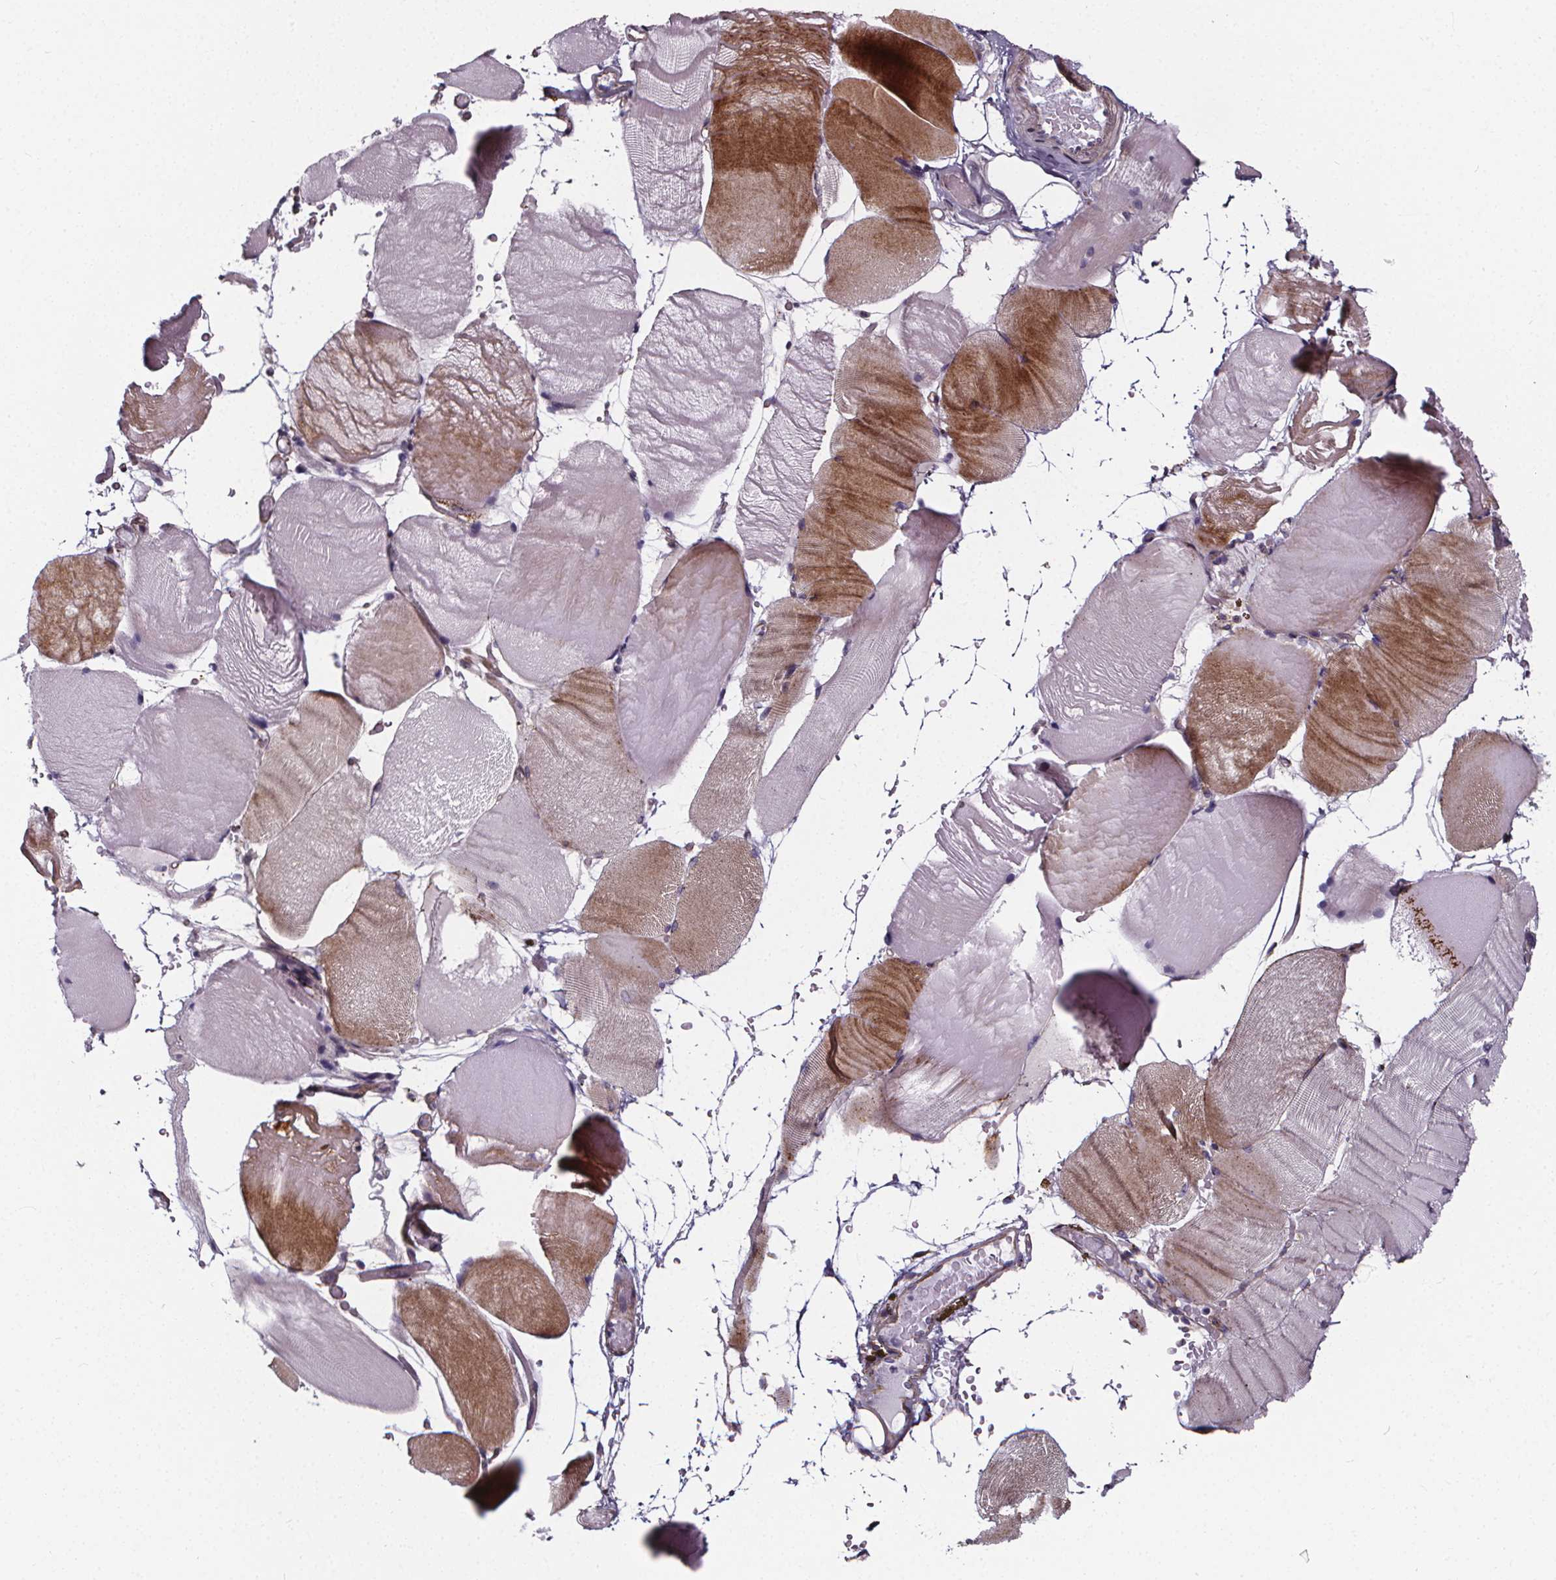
{"staining": {"intensity": "moderate", "quantity": "<25%", "location": "cytoplasmic/membranous"}, "tissue": "skeletal muscle", "cell_type": "Myocytes", "image_type": "normal", "snomed": [{"axis": "morphology", "description": "Normal tissue, NOS"}, {"axis": "topography", "description": "Skeletal muscle"}], "caption": "Protein expression analysis of unremarkable human skeletal muscle reveals moderate cytoplasmic/membranous expression in approximately <25% of myocytes.", "gene": "AEBP1", "patient": {"sex": "female", "age": 37}}